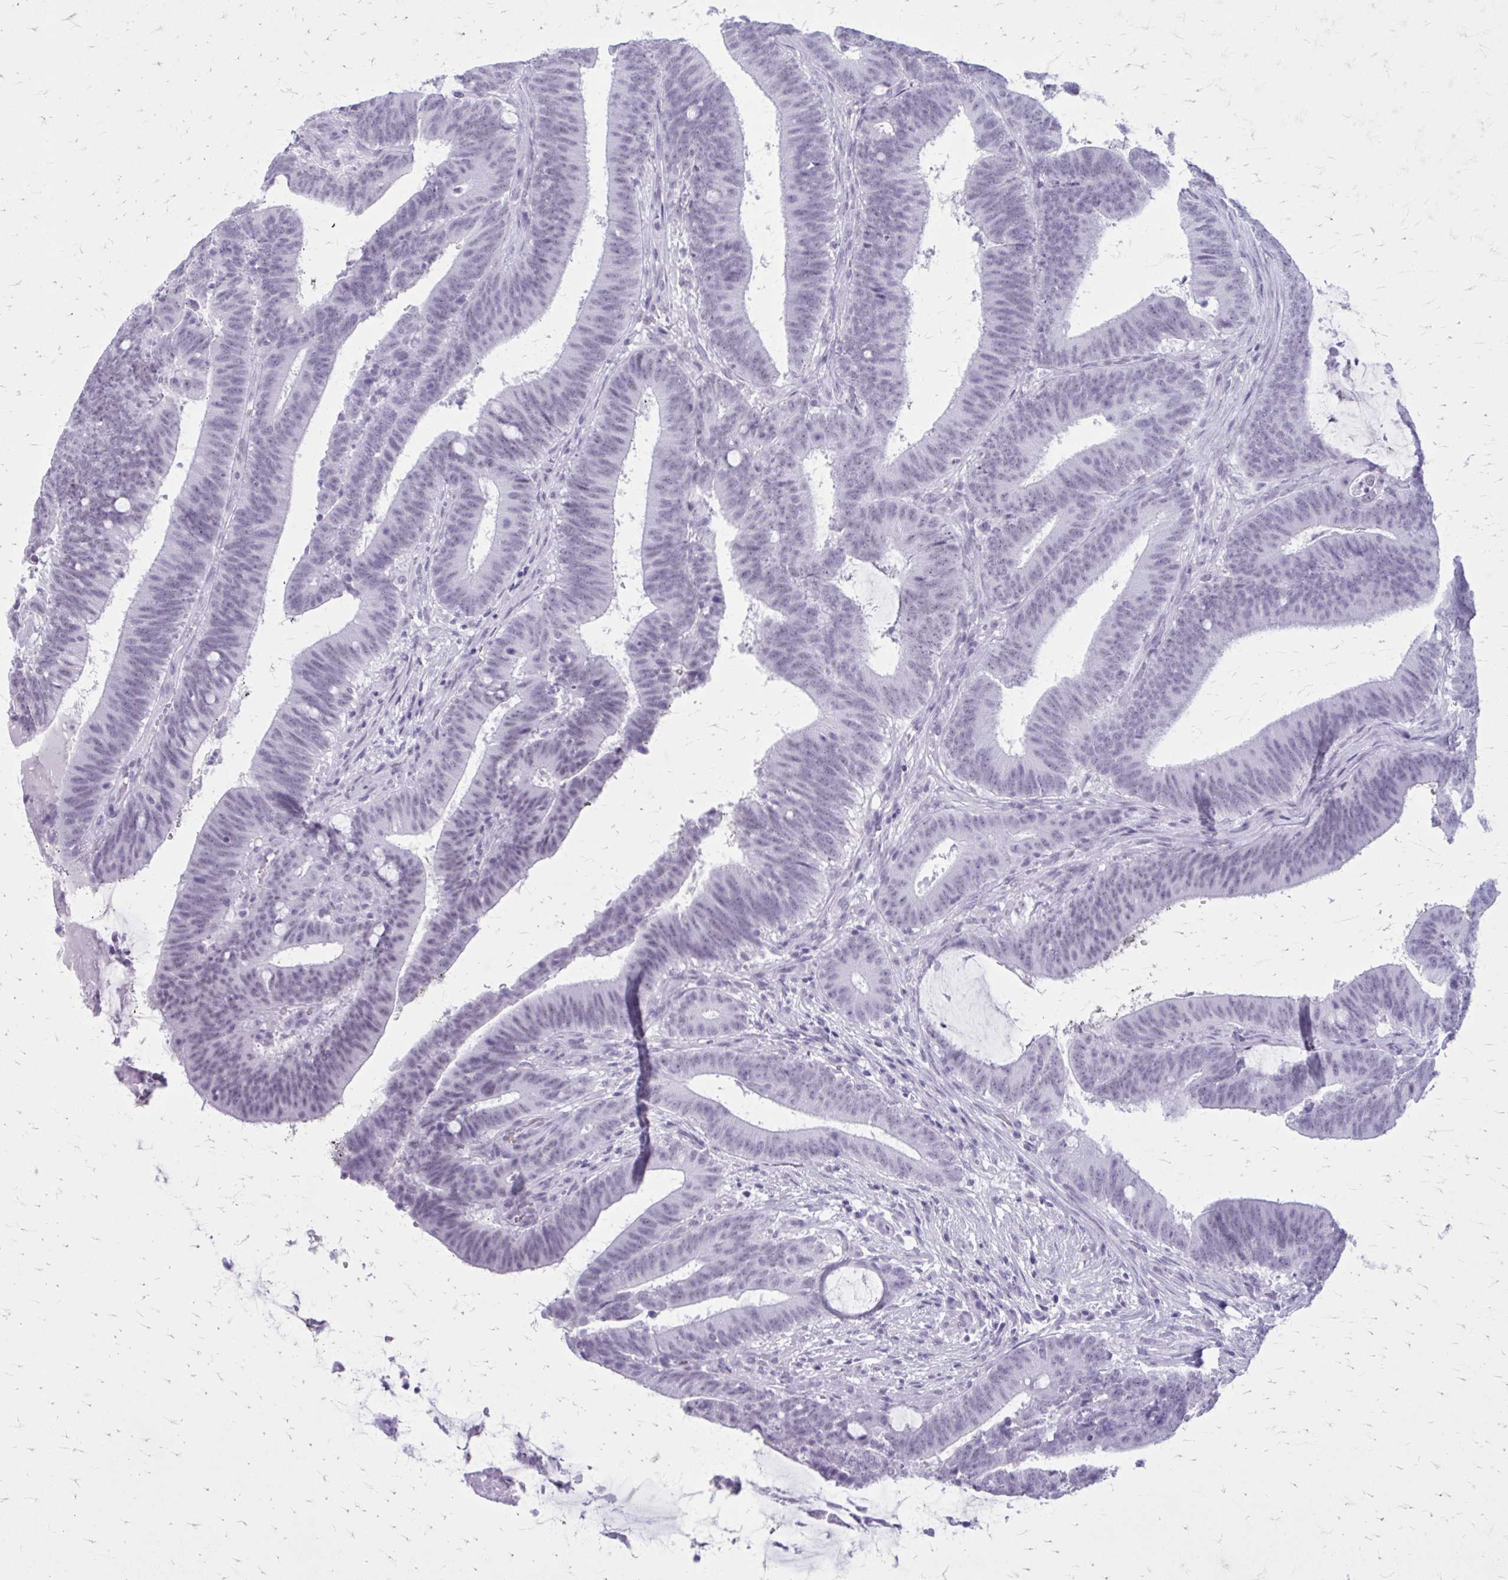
{"staining": {"intensity": "negative", "quantity": "none", "location": "none"}, "tissue": "colorectal cancer", "cell_type": "Tumor cells", "image_type": "cancer", "snomed": [{"axis": "morphology", "description": "Adenocarcinoma, NOS"}, {"axis": "topography", "description": "Colon"}], "caption": "Micrograph shows no significant protein positivity in tumor cells of adenocarcinoma (colorectal).", "gene": "GAD1", "patient": {"sex": "female", "age": 43}}